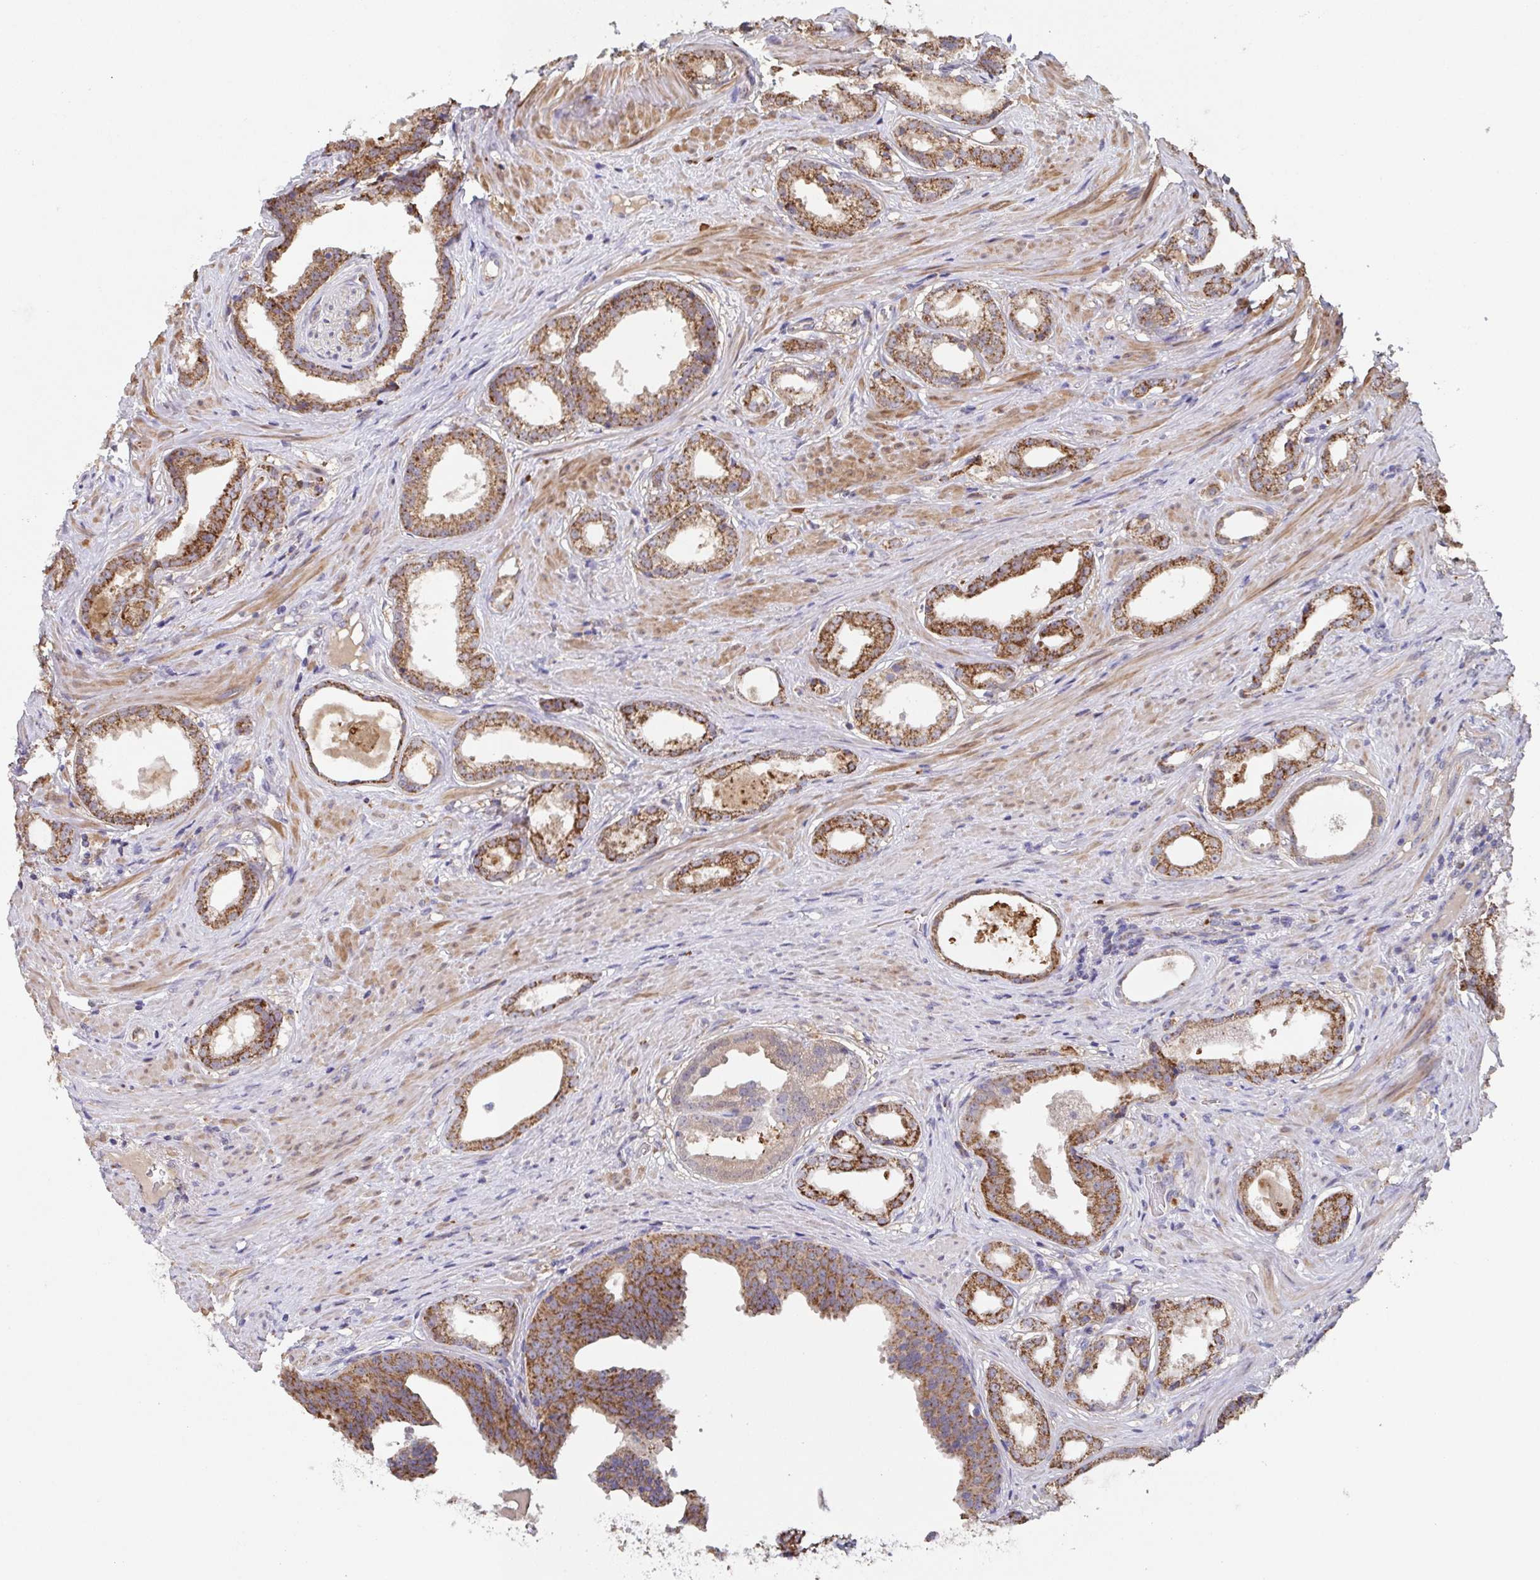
{"staining": {"intensity": "moderate", "quantity": ">75%", "location": "cytoplasmic/membranous"}, "tissue": "prostate cancer", "cell_type": "Tumor cells", "image_type": "cancer", "snomed": [{"axis": "morphology", "description": "Adenocarcinoma, Low grade"}, {"axis": "topography", "description": "Prostate"}], "caption": "Prostate cancer (low-grade adenocarcinoma) was stained to show a protein in brown. There is medium levels of moderate cytoplasmic/membranous expression in about >75% of tumor cells.", "gene": "MT-ND3", "patient": {"sex": "male", "age": 65}}